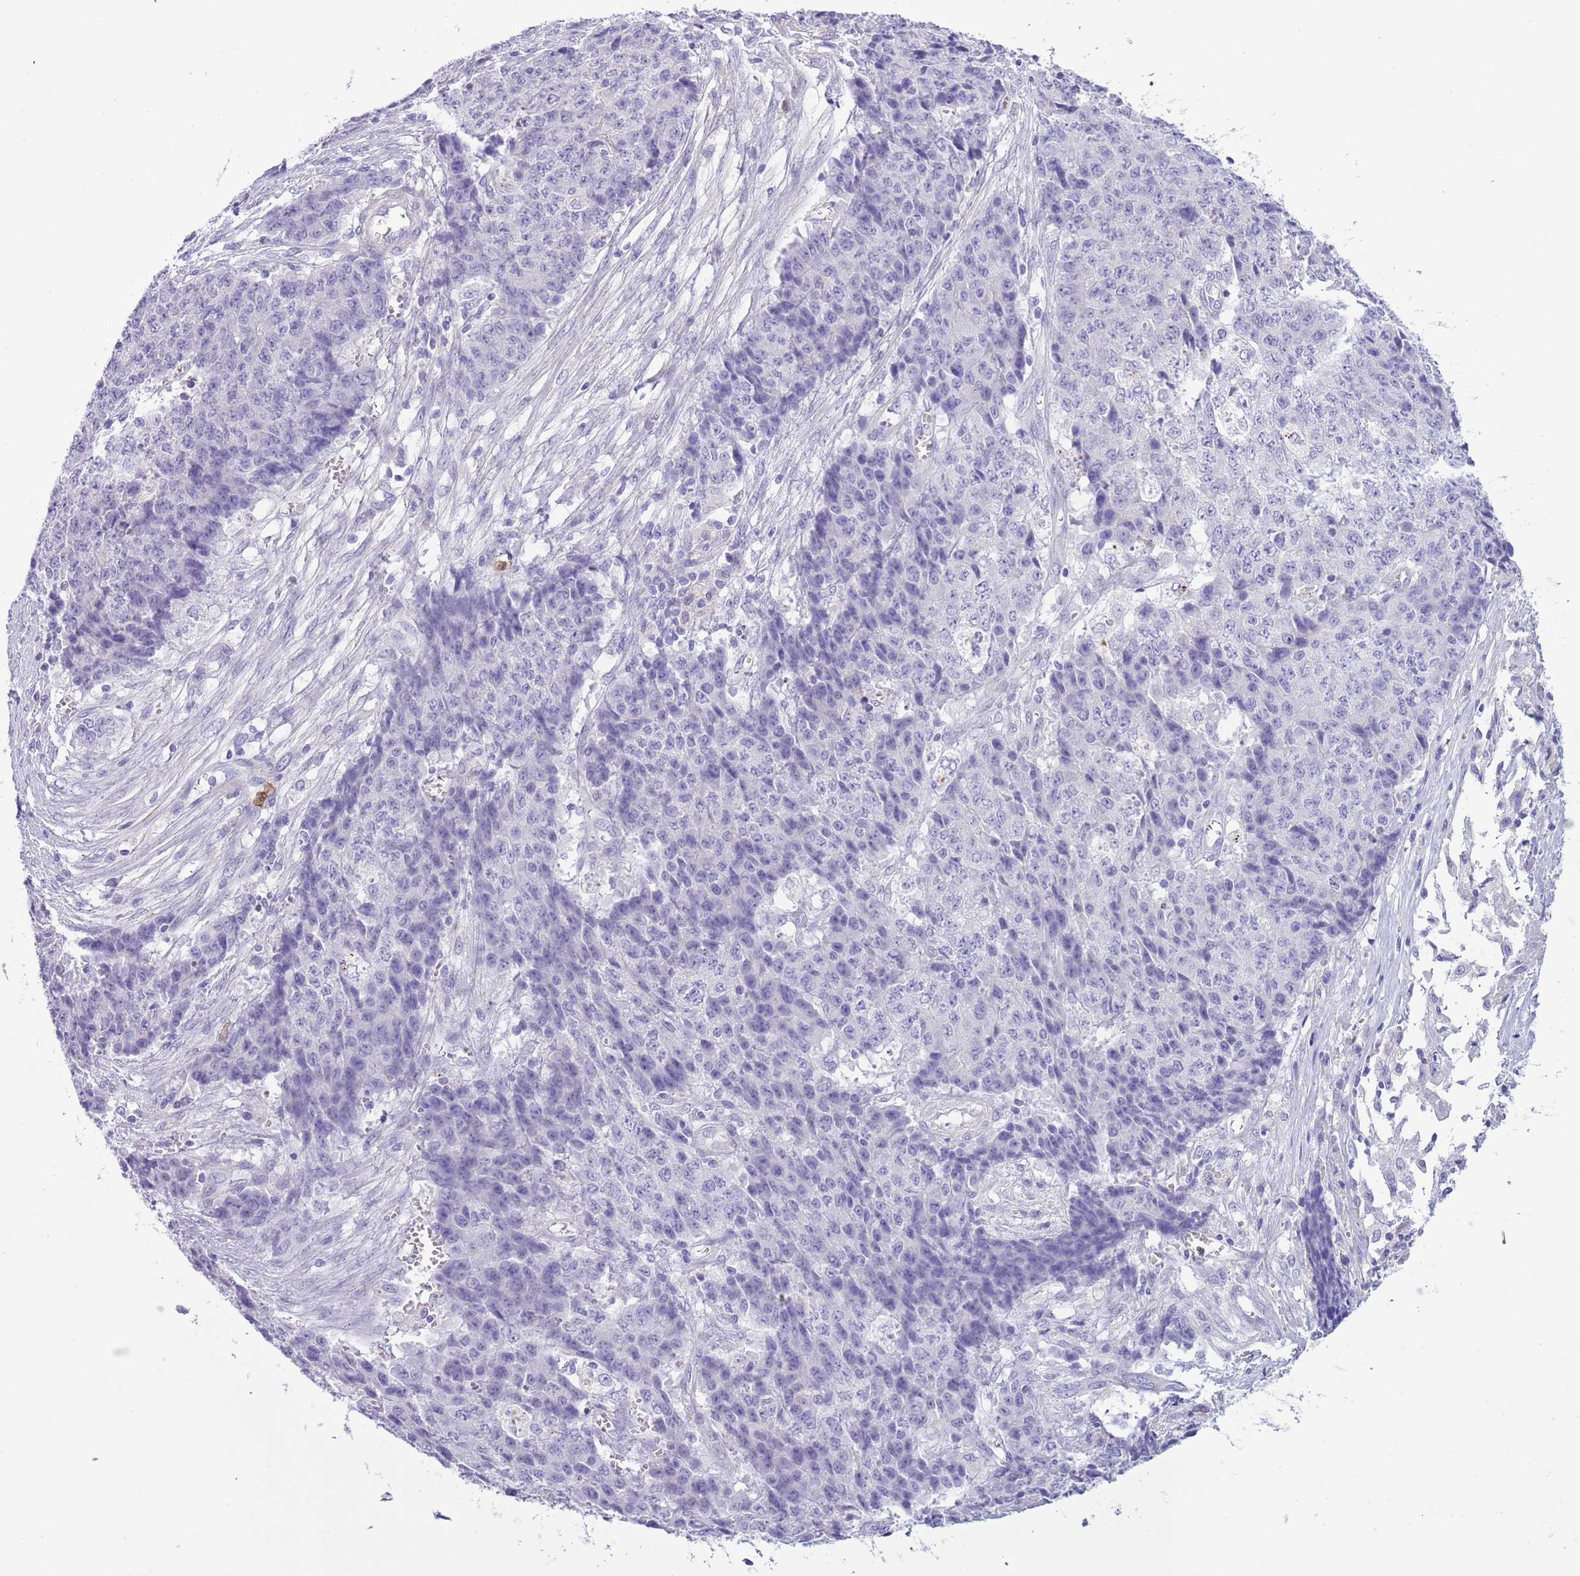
{"staining": {"intensity": "negative", "quantity": "none", "location": "none"}, "tissue": "ovarian cancer", "cell_type": "Tumor cells", "image_type": "cancer", "snomed": [{"axis": "morphology", "description": "Carcinoma, endometroid"}, {"axis": "topography", "description": "Ovary"}], "caption": "This is an immunohistochemistry histopathology image of ovarian cancer. There is no positivity in tumor cells.", "gene": "OR6M1", "patient": {"sex": "female", "age": 42}}